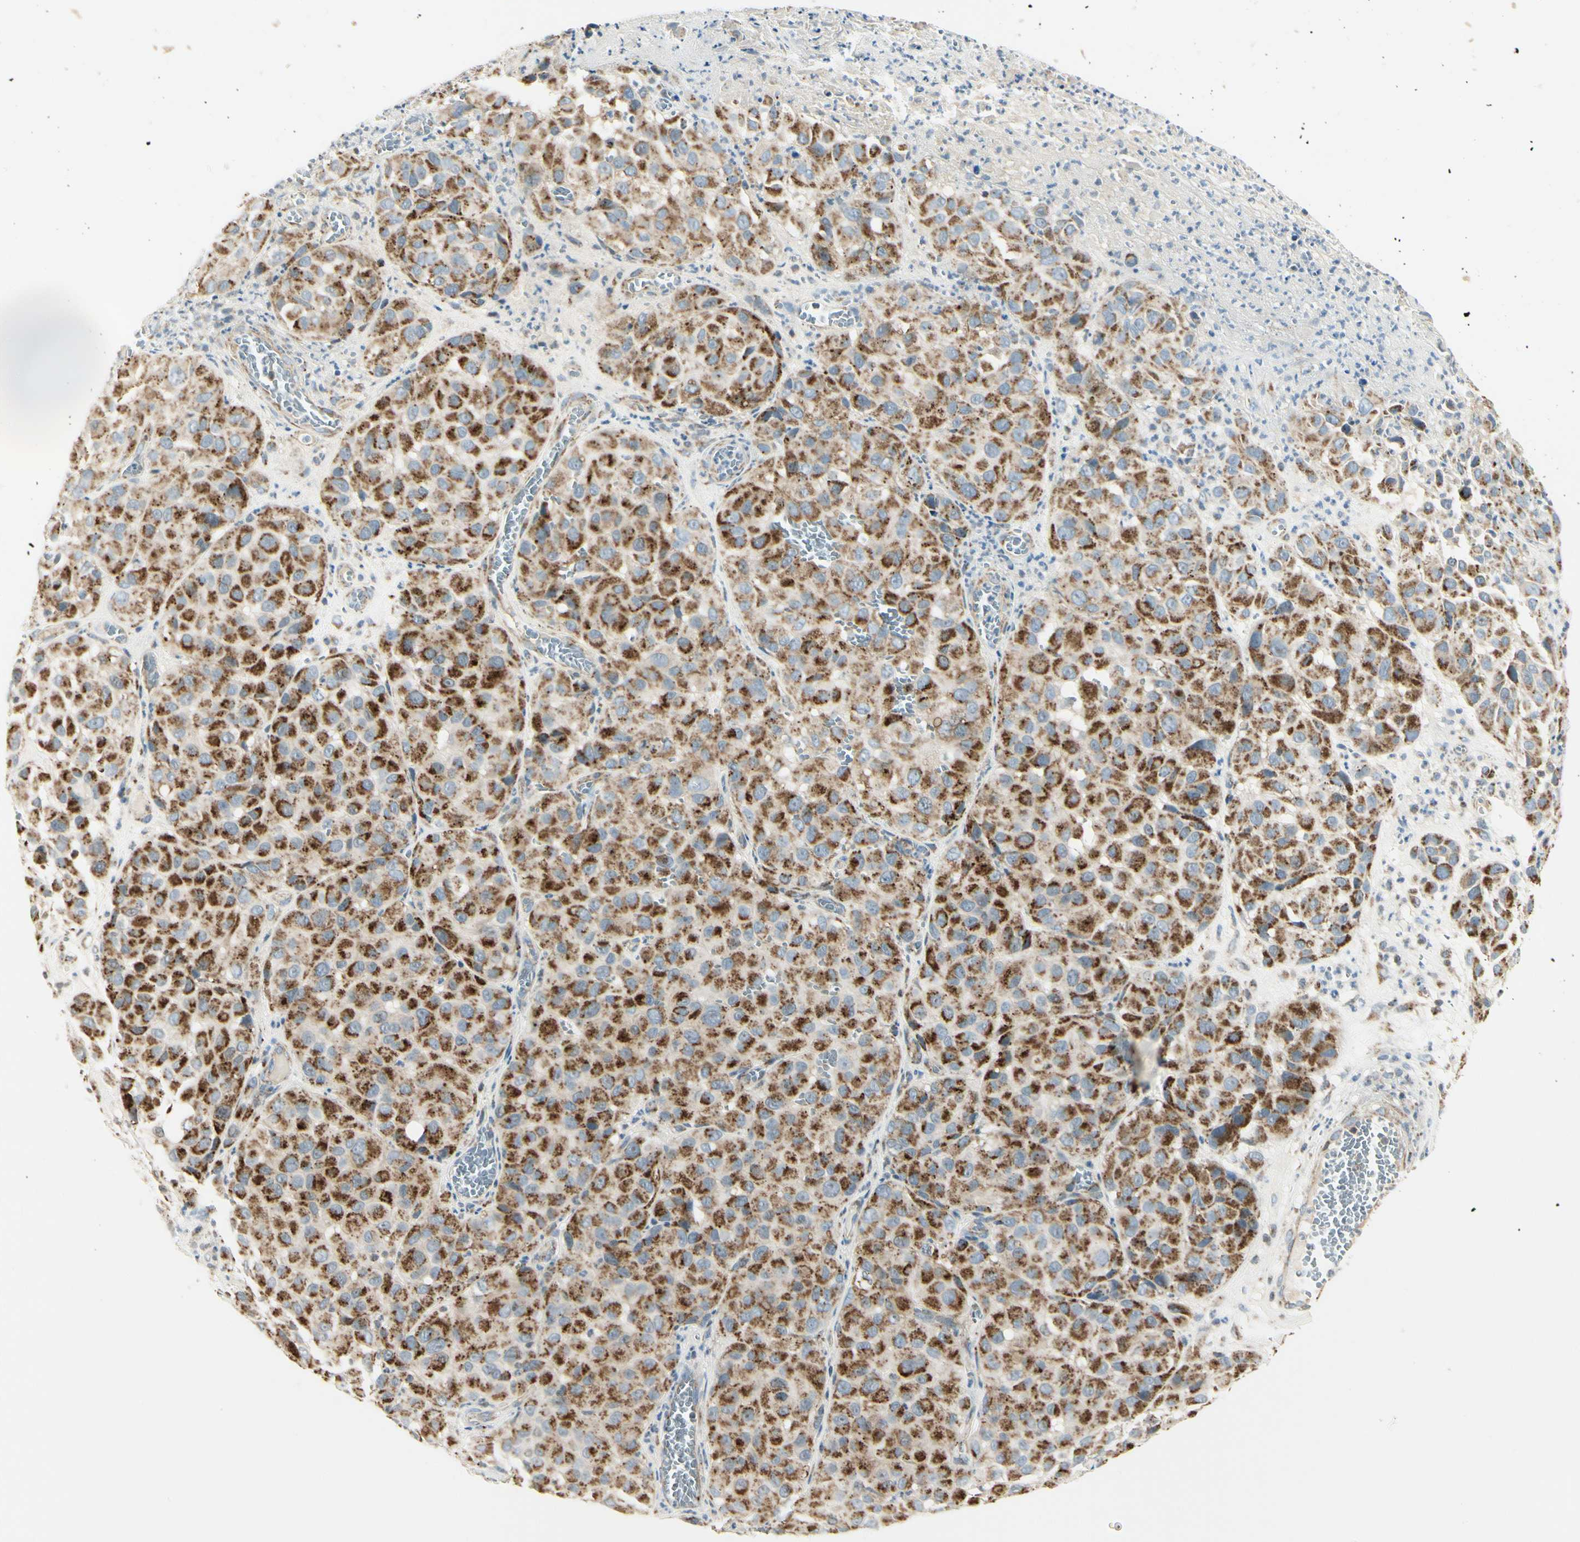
{"staining": {"intensity": "strong", "quantity": ">75%", "location": "cytoplasmic/membranous"}, "tissue": "melanoma", "cell_type": "Tumor cells", "image_type": "cancer", "snomed": [{"axis": "morphology", "description": "Malignant melanoma, NOS"}, {"axis": "topography", "description": "Skin"}], "caption": "Malignant melanoma tissue reveals strong cytoplasmic/membranous staining in about >75% of tumor cells, visualized by immunohistochemistry.", "gene": "ANKS6", "patient": {"sex": "female", "age": 21}}